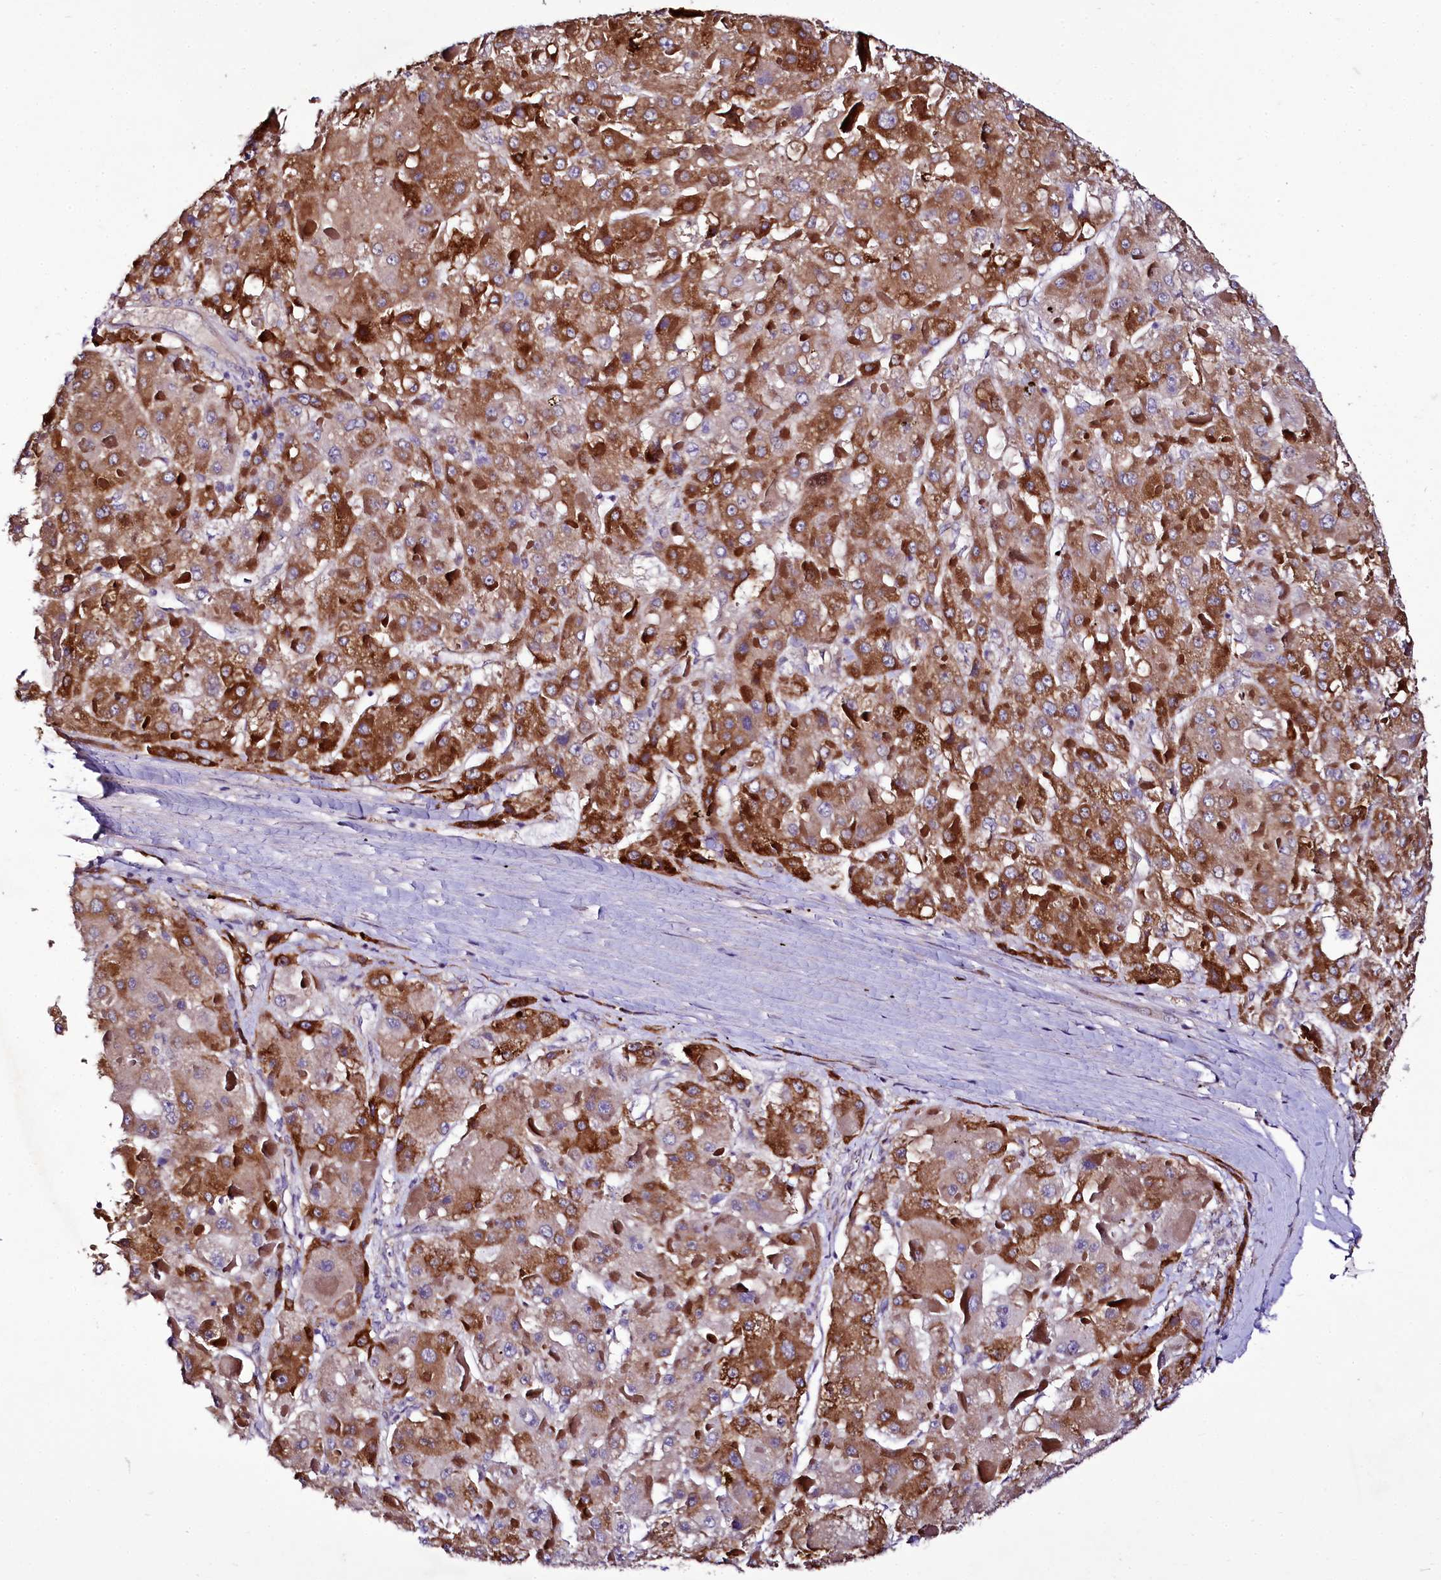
{"staining": {"intensity": "strong", "quantity": ">75%", "location": "cytoplasmic/membranous"}, "tissue": "liver cancer", "cell_type": "Tumor cells", "image_type": "cancer", "snomed": [{"axis": "morphology", "description": "Carcinoma, Hepatocellular, NOS"}, {"axis": "topography", "description": "Liver"}], "caption": "The photomicrograph displays staining of liver cancer, revealing strong cytoplasmic/membranous protein positivity (brown color) within tumor cells.", "gene": "ZC3H12C", "patient": {"sex": "female", "age": 73}}